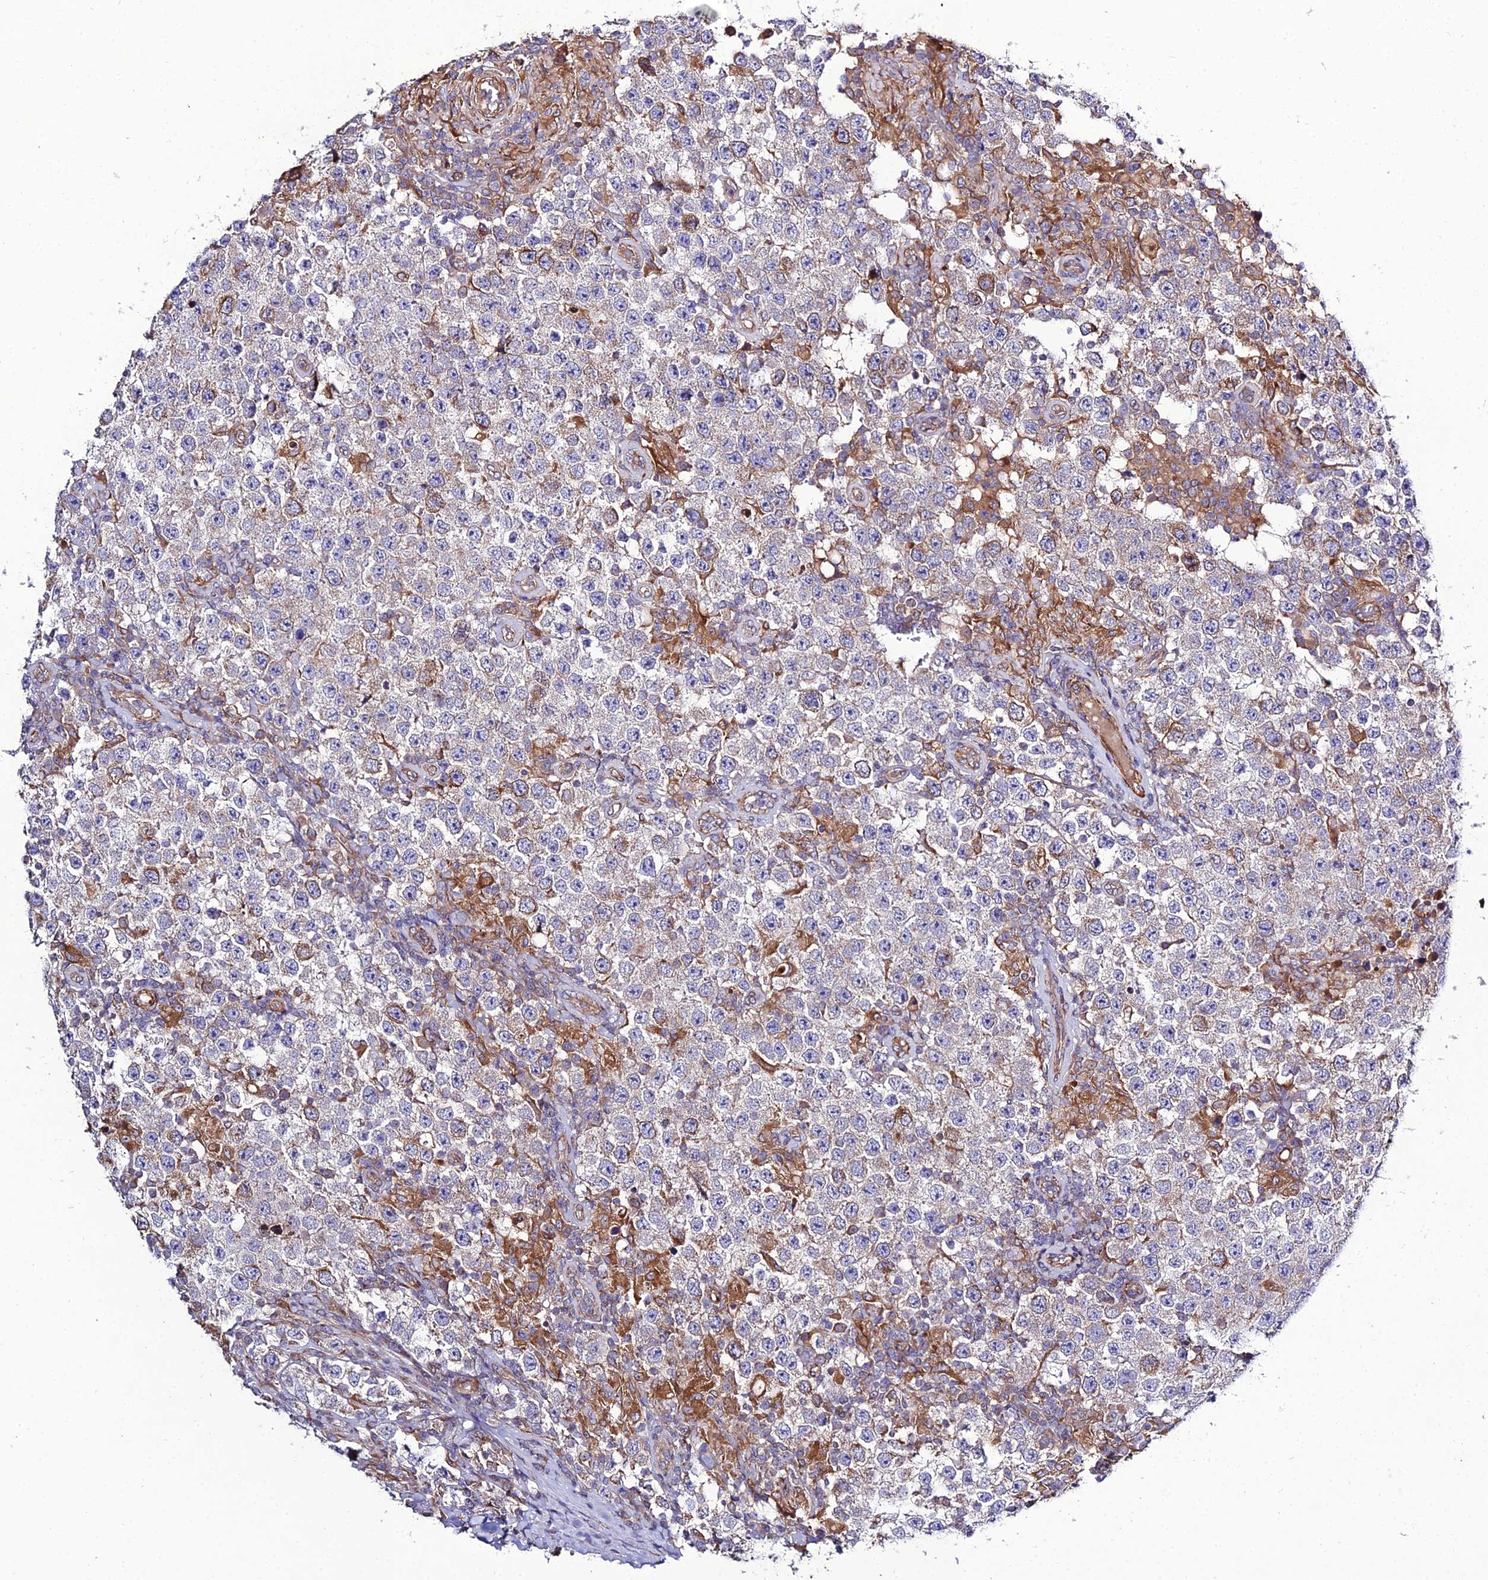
{"staining": {"intensity": "moderate", "quantity": "<25%", "location": "cytoplasmic/membranous"}, "tissue": "testis cancer", "cell_type": "Tumor cells", "image_type": "cancer", "snomed": [{"axis": "morphology", "description": "Normal tissue, NOS"}, {"axis": "morphology", "description": "Urothelial carcinoma, High grade"}, {"axis": "morphology", "description": "Seminoma, NOS"}, {"axis": "morphology", "description": "Carcinoma, Embryonal, NOS"}, {"axis": "topography", "description": "Urinary bladder"}, {"axis": "topography", "description": "Testis"}], "caption": "Tumor cells exhibit low levels of moderate cytoplasmic/membranous positivity in about <25% of cells in embryonal carcinoma (testis).", "gene": "ARL6IP1", "patient": {"sex": "male", "age": 41}}